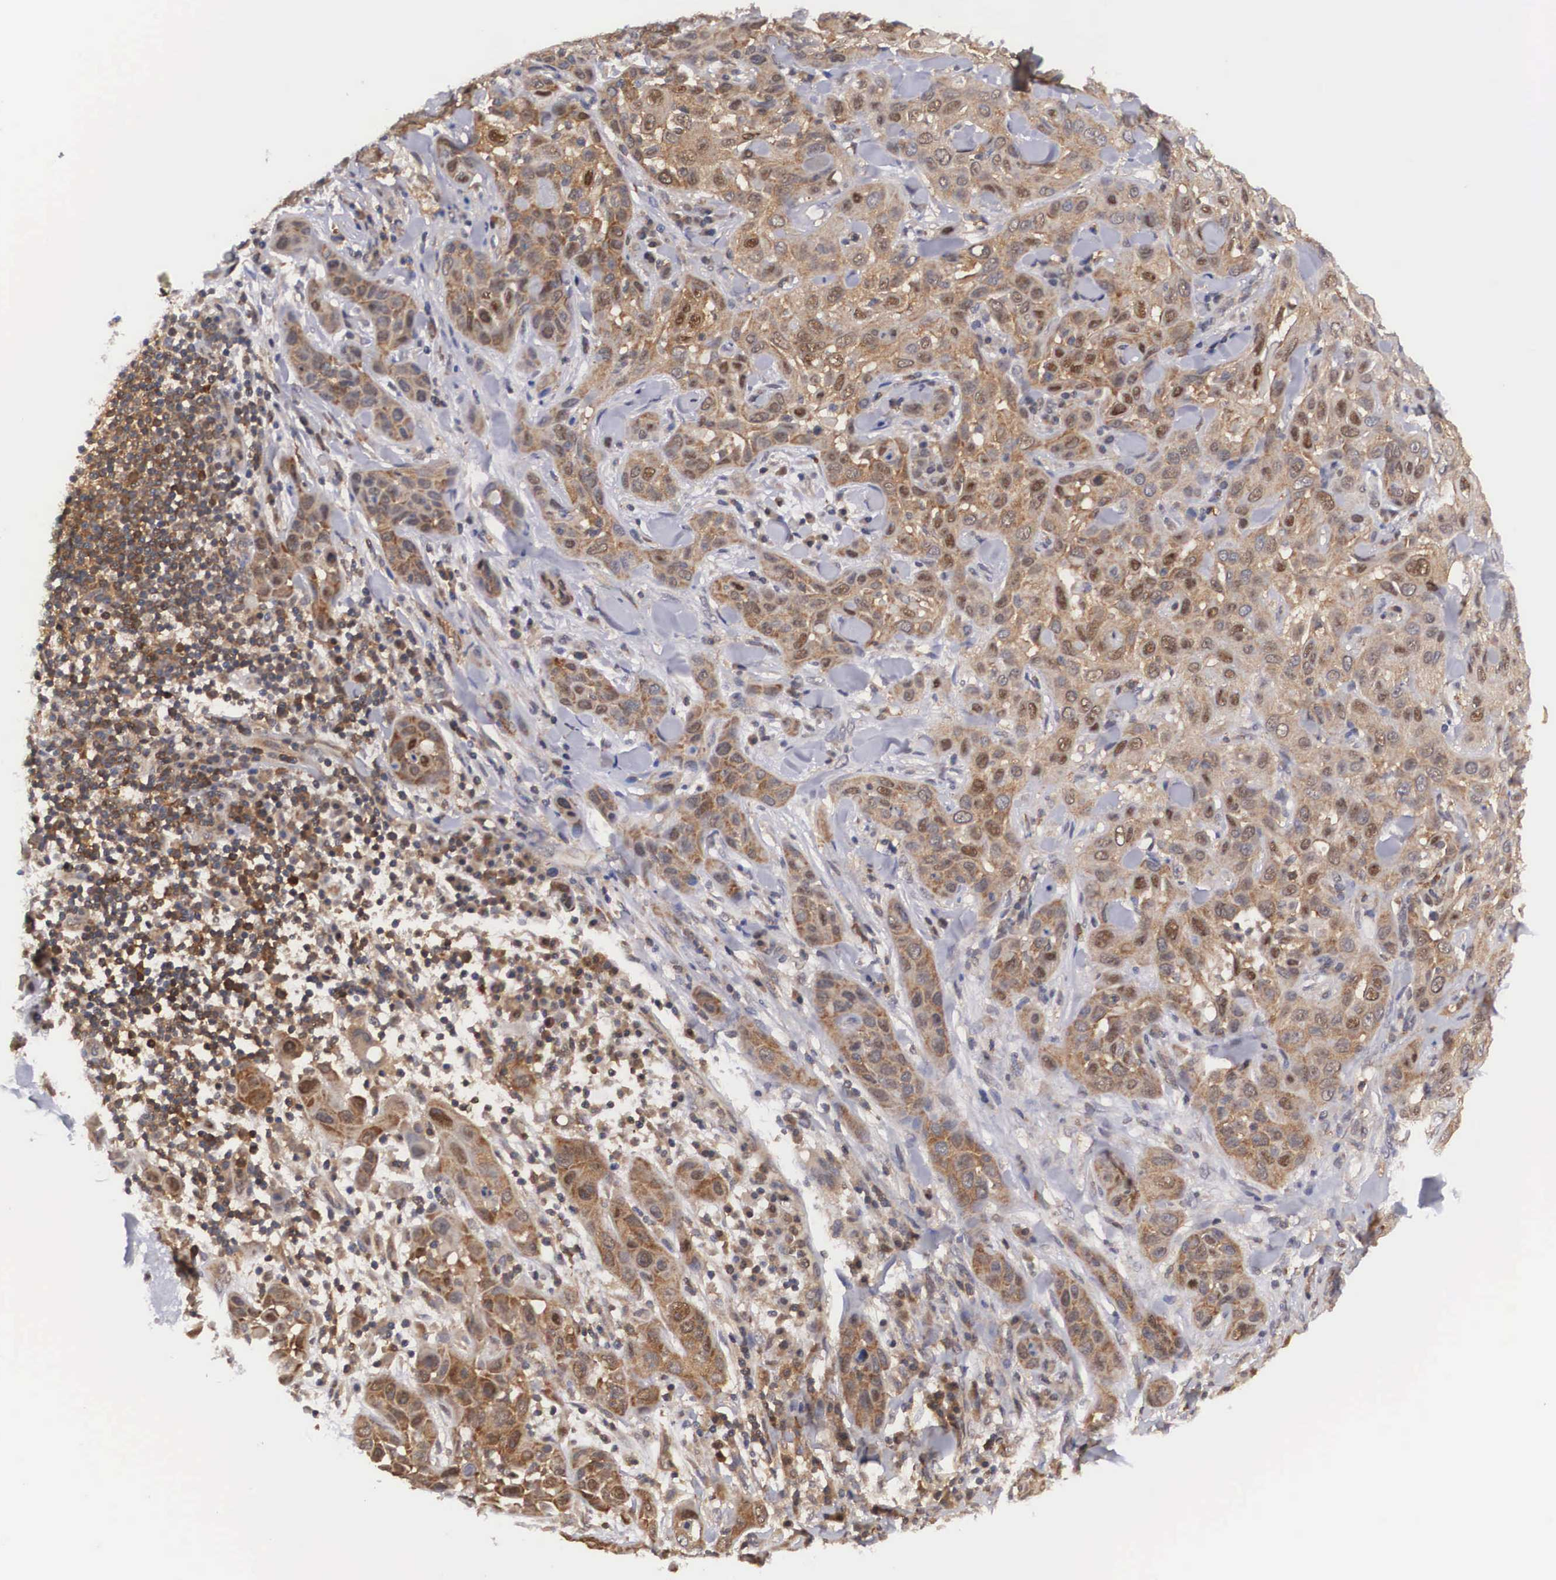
{"staining": {"intensity": "moderate", "quantity": "25%-75%", "location": "cytoplasmic/membranous"}, "tissue": "skin cancer", "cell_type": "Tumor cells", "image_type": "cancer", "snomed": [{"axis": "morphology", "description": "Squamous cell carcinoma, NOS"}, {"axis": "topography", "description": "Skin"}], "caption": "The immunohistochemical stain highlights moderate cytoplasmic/membranous positivity in tumor cells of skin squamous cell carcinoma tissue. (DAB (3,3'-diaminobenzidine) = brown stain, brightfield microscopy at high magnification).", "gene": "ADSL", "patient": {"sex": "male", "age": 84}}